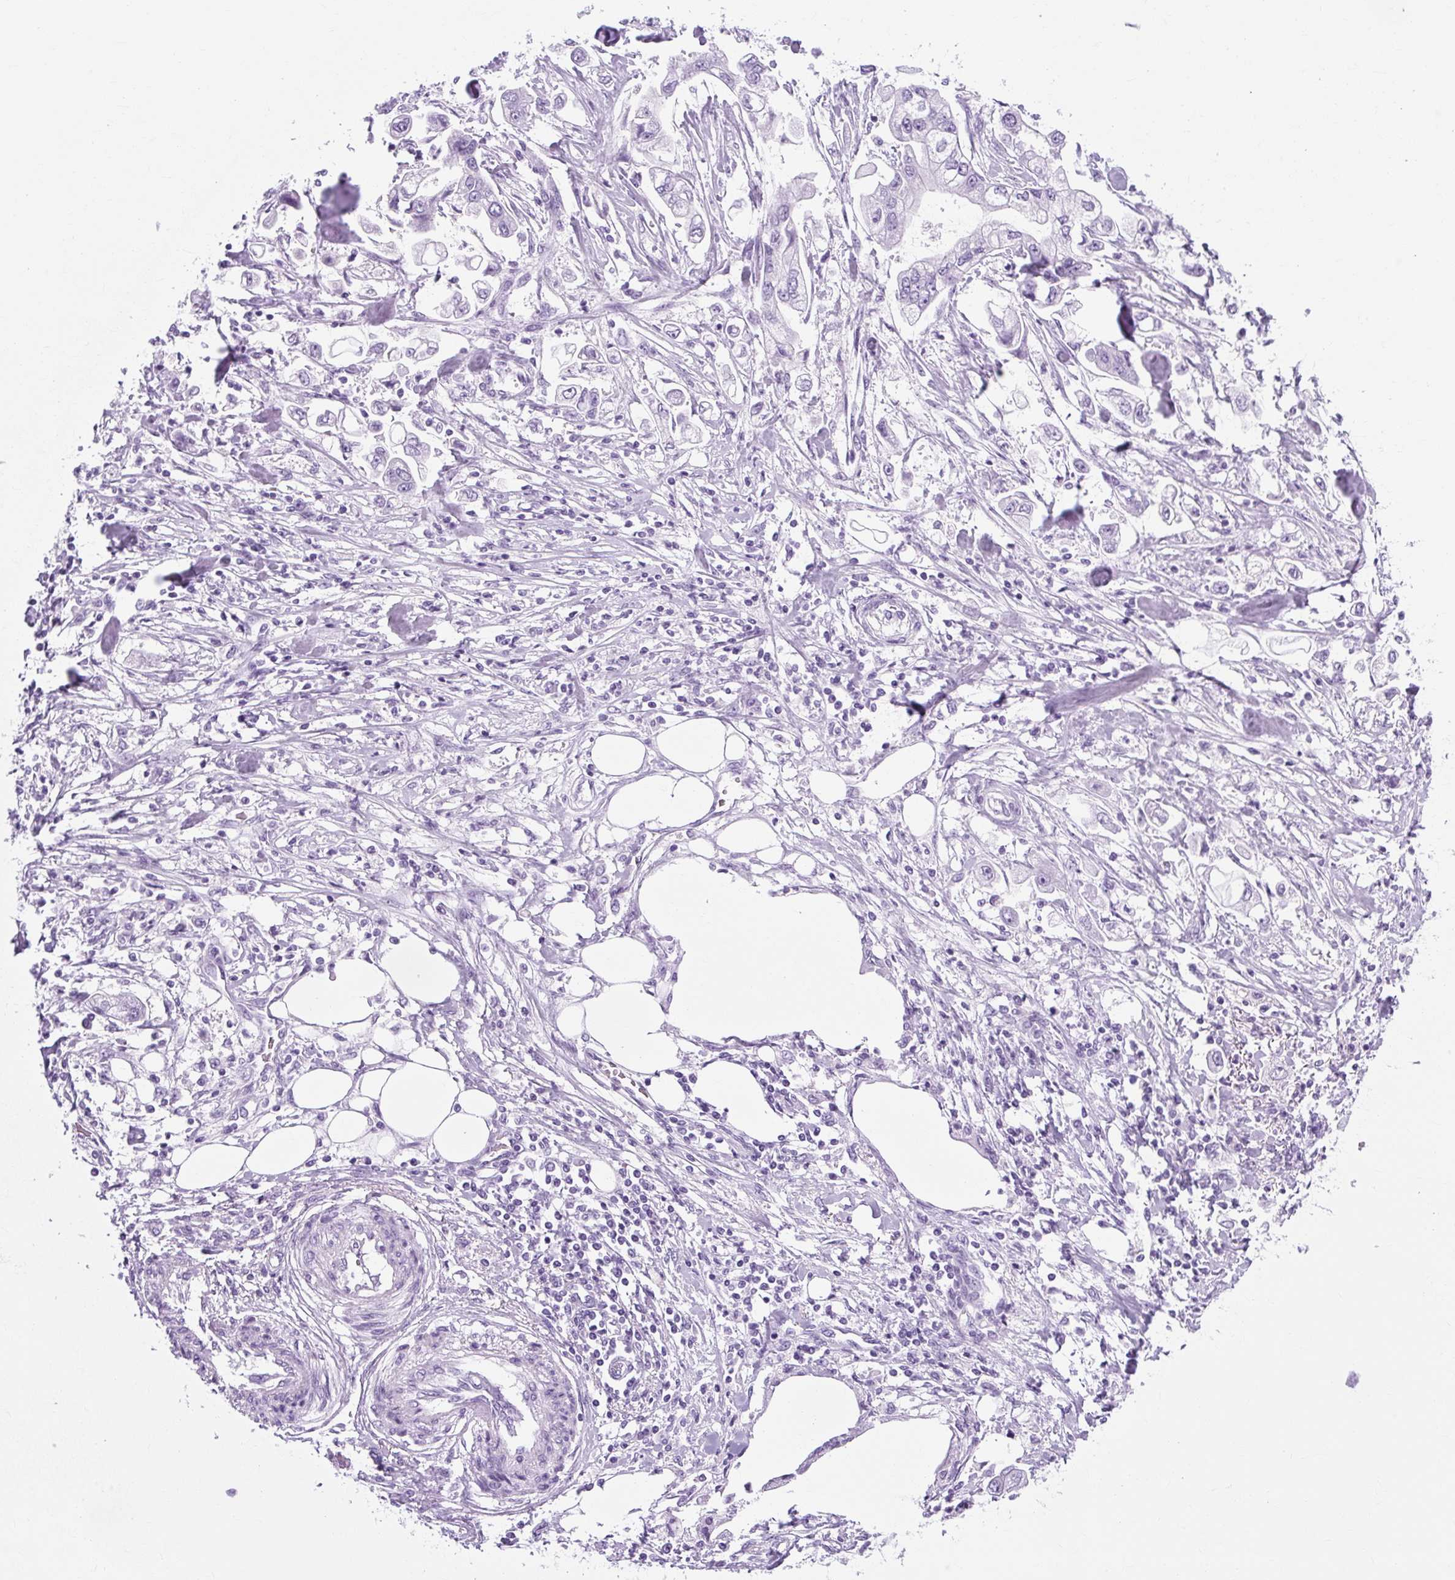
{"staining": {"intensity": "negative", "quantity": "none", "location": "none"}, "tissue": "stomach cancer", "cell_type": "Tumor cells", "image_type": "cancer", "snomed": [{"axis": "morphology", "description": "Adenocarcinoma, NOS"}, {"axis": "topography", "description": "Stomach"}], "caption": "Tumor cells are negative for brown protein staining in adenocarcinoma (stomach).", "gene": "RYBP", "patient": {"sex": "male", "age": 62}}